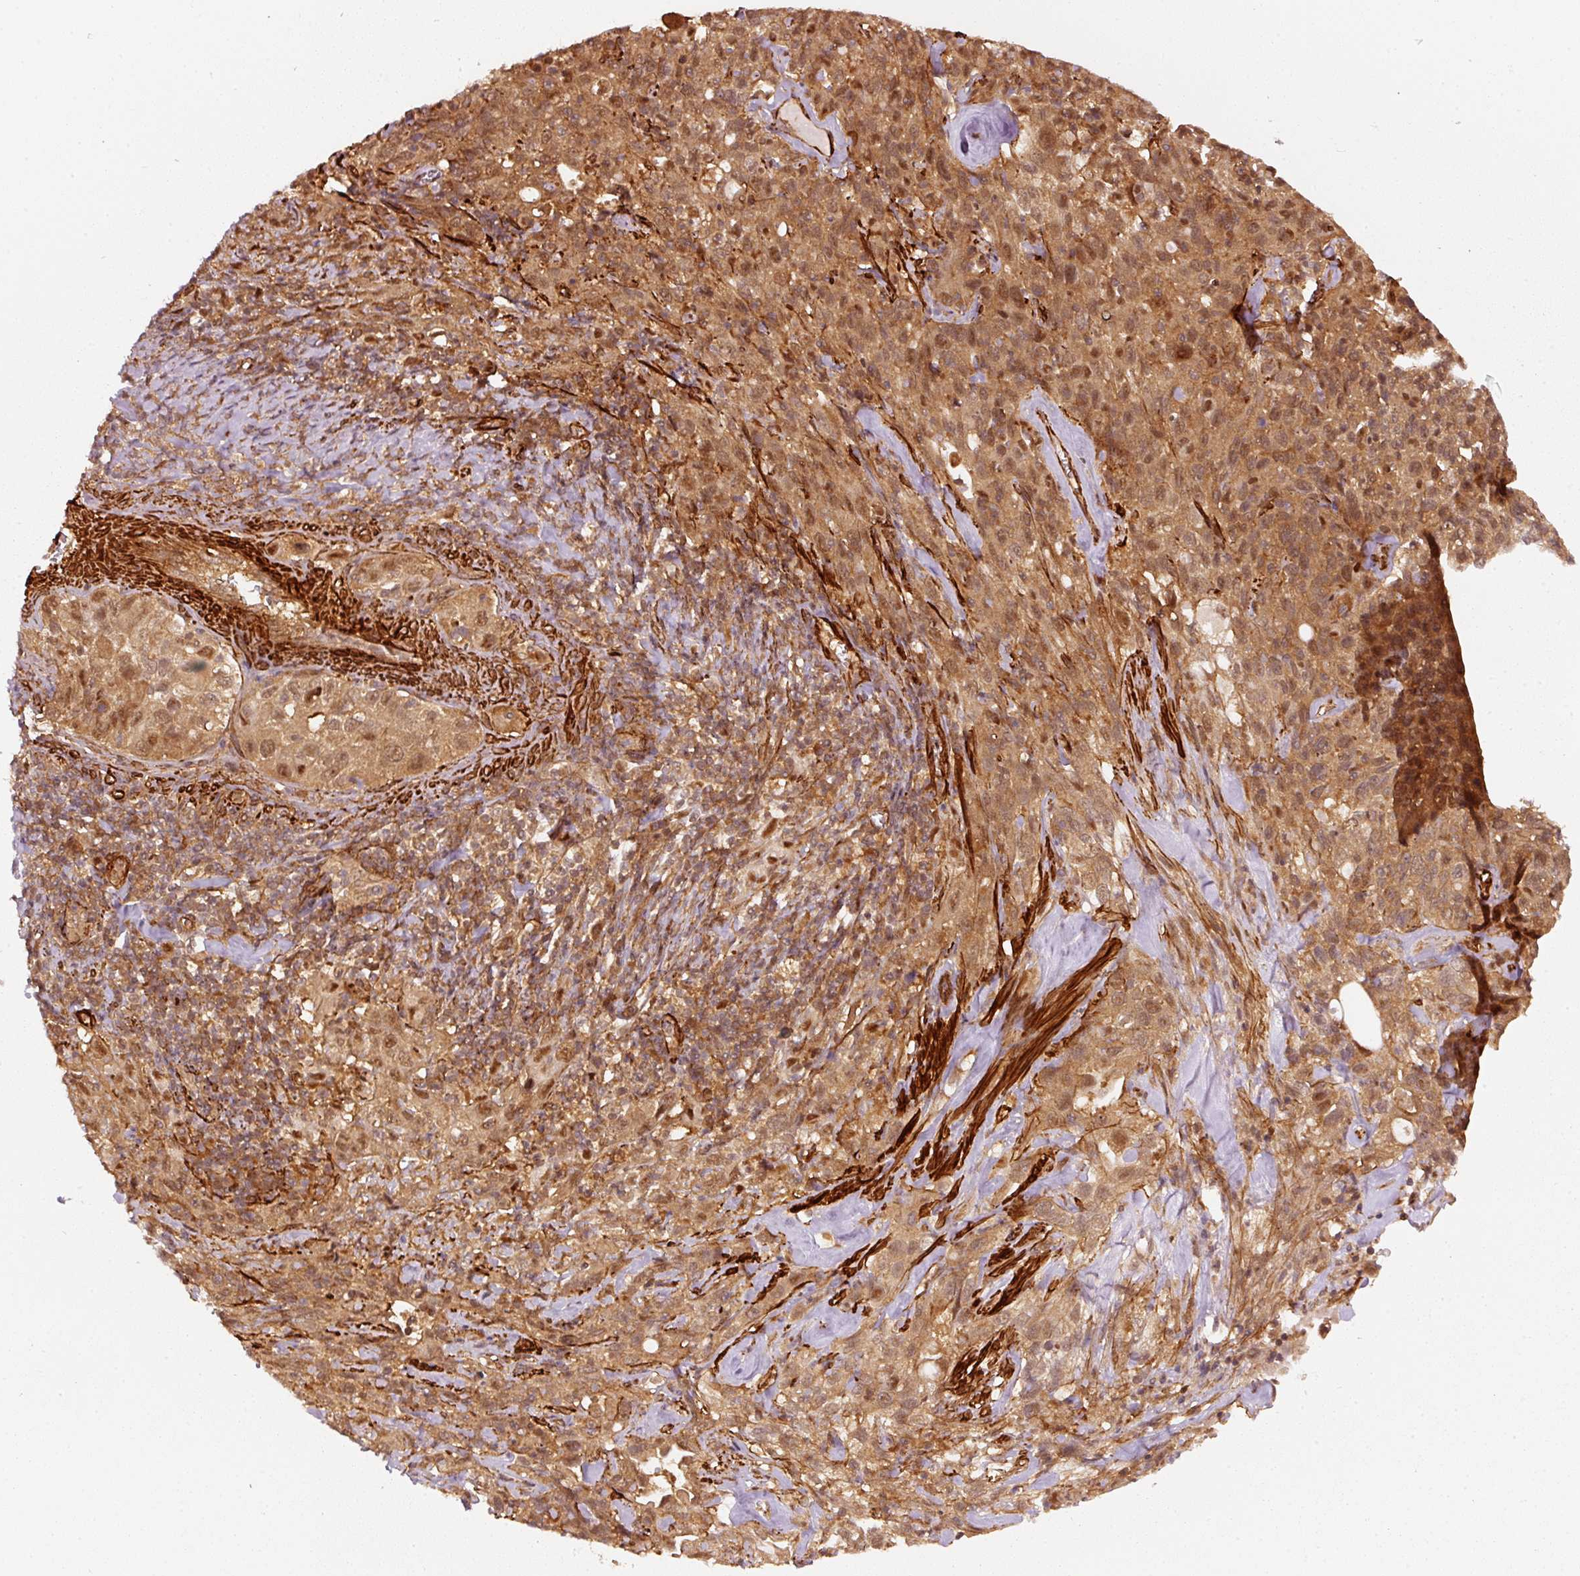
{"staining": {"intensity": "moderate", "quantity": ">75%", "location": "cytoplasmic/membranous,nuclear"}, "tissue": "cervical cancer", "cell_type": "Tumor cells", "image_type": "cancer", "snomed": [{"axis": "morphology", "description": "Normal tissue, NOS"}, {"axis": "morphology", "description": "Squamous cell carcinoma, NOS"}, {"axis": "topography", "description": "Cervix"}], "caption": "Cervical cancer (squamous cell carcinoma) was stained to show a protein in brown. There is medium levels of moderate cytoplasmic/membranous and nuclear positivity in about >75% of tumor cells. Immunohistochemistry (ihc) stains the protein of interest in brown and the nuclei are stained blue.", "gene": "PSMD1", "patient": {"sex": "female", "age": 51}}